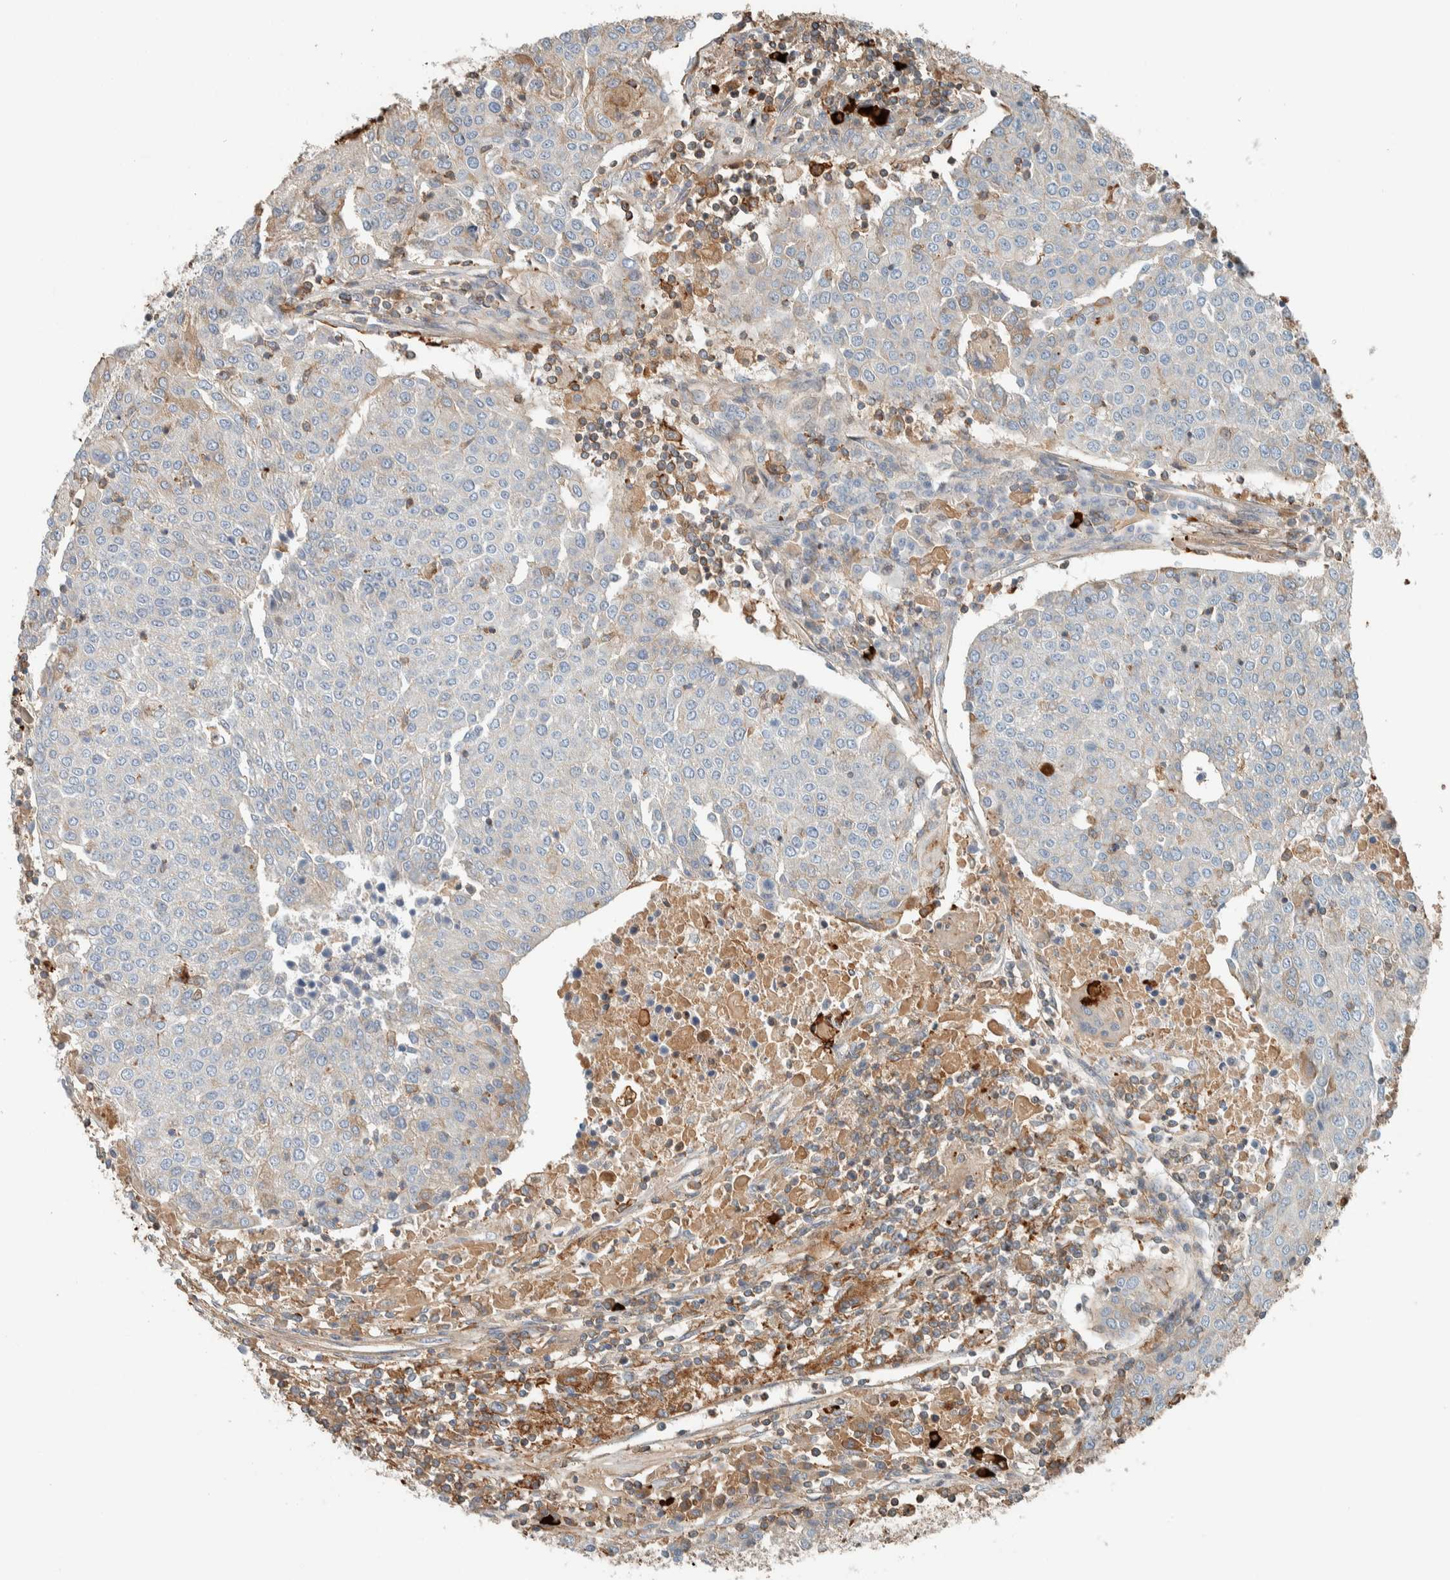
{"staining": {"intensity": "negative", "quantity": "none", "location": "none"}, "tissue": "urothelial cancer", "cell_type": "Tumor cells", "image_type": "cancer", "snomed": [{"axis": "morphology", "description": "Urothelial carcinoma, High grade"}, {"axis": "topography", "description": "Urinary bladder"}], "caption": "IHC histopathology image of neoplastic tissue: human high-grade urothelial carcinoma stained with DAB (3,3'-diaminobenzidine) reveals no significant protein staining in tumor cells.", "gene": "CTBP2", "patient": {"sex": "female", "age": 85}}